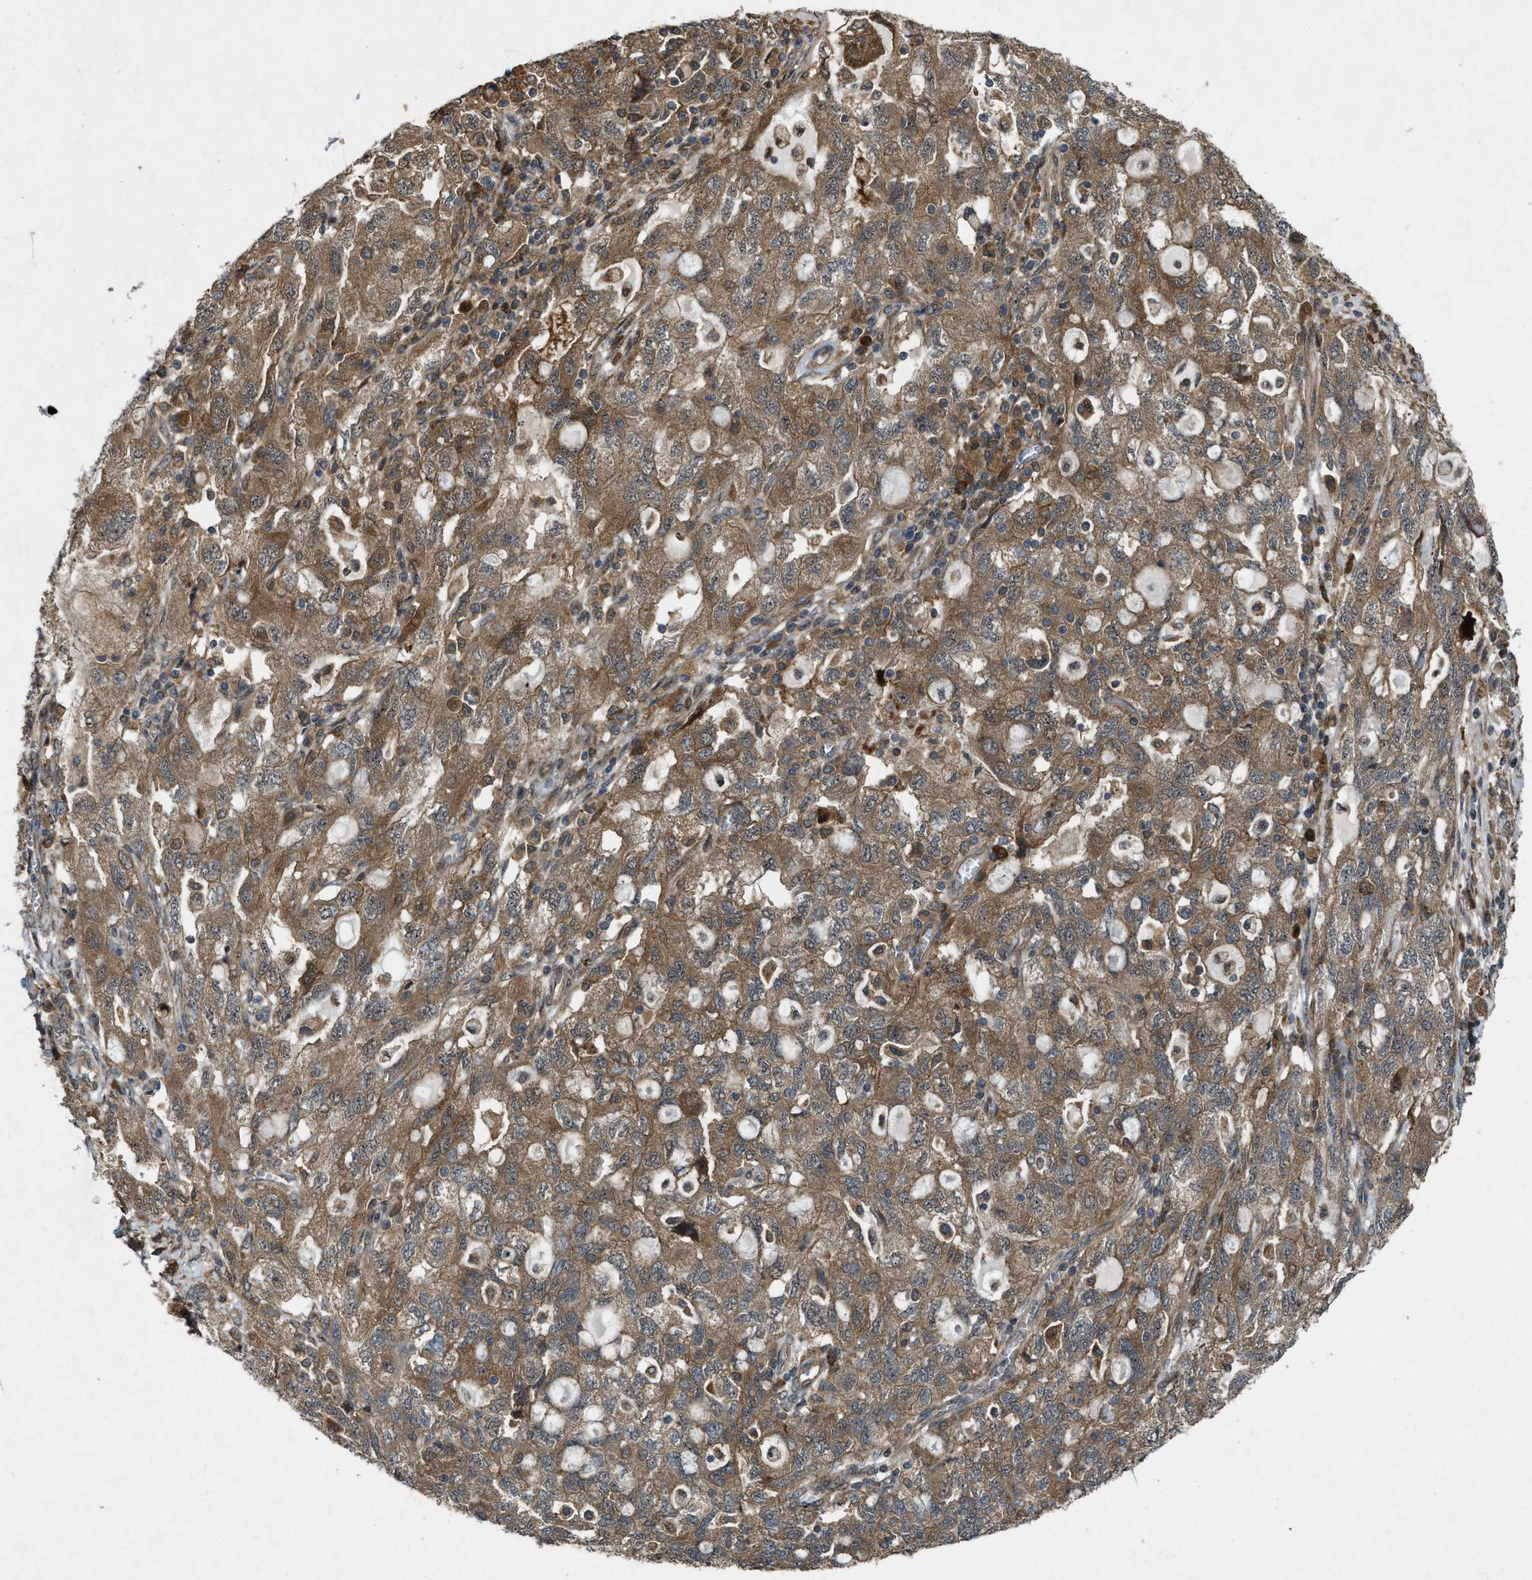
{"staining": {"intensity": "moderate", "quantity": ">75%", "location": "cytoplasmic/membranous"}, "tissue": "ovarian cancer", "cell_type": "Tumor cells", "image_type": "cancer", "snomed": [{"axis": "morphology", "description": "Carcinoma, NOS"}, {"axis": "morphology", "description": "Cystadenocarcinoma, serous, NOS"}, {"axis": "topography", "description": "Ovary"}], "caption": "Tumor cells exhibit medium levels of moderate cytoplasmic/membranous positivity in about >75% of cells in ovarian cancer (carcinoma).", "gene": "LRRC72", "patient": {"sex": "female", "age": 69}}